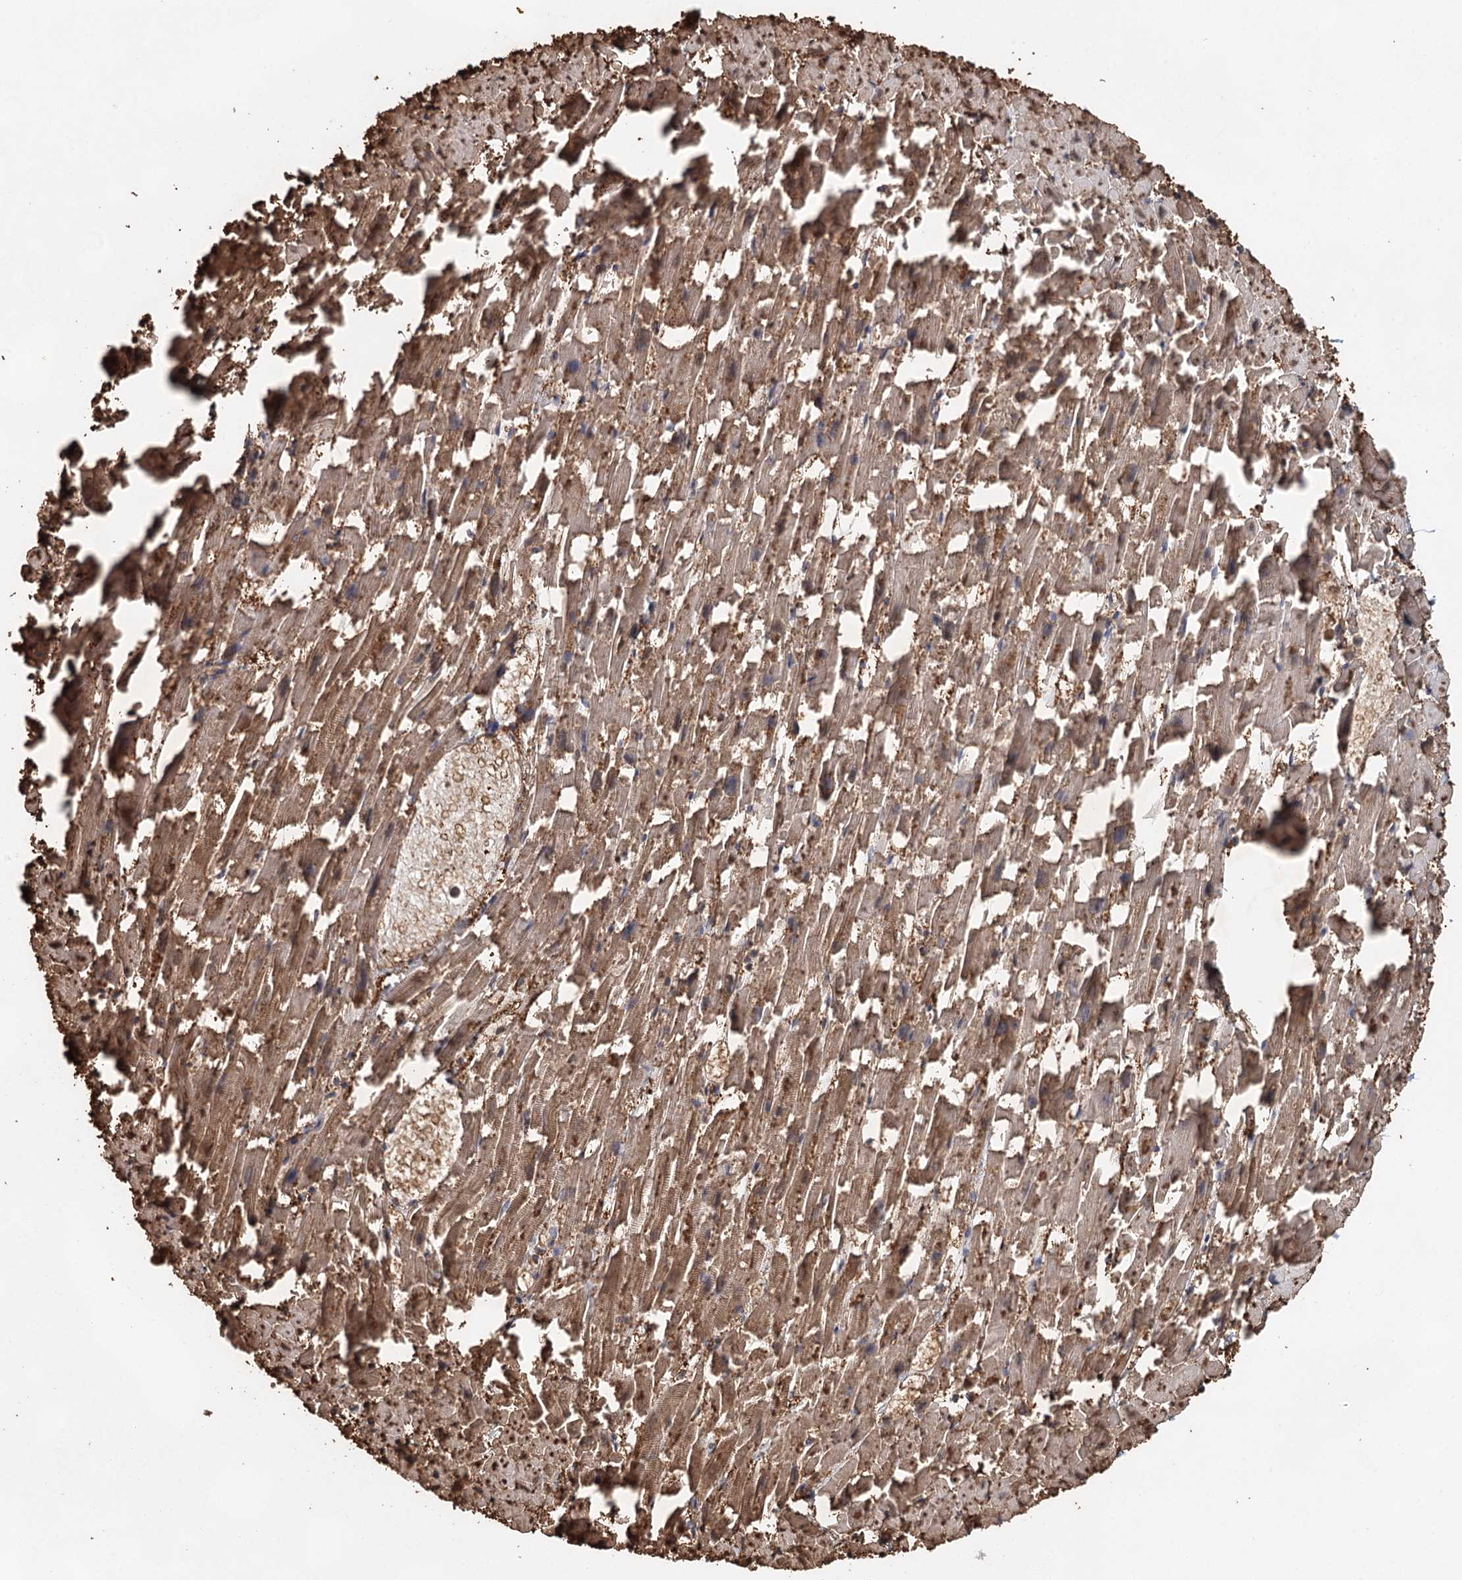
{"staining": {"intensity": "moderate", "quantity": ">75%", "location": "cytoplasmic/membranous"}, "tissue": "heart muscle", "cell_type": "Cardiomyocytes", "image_type": "normal", "snomed": [{"axis": "morphology", "description": "Normal tissue, NOS"}, {"axis": "topography", "description": "Heart"}], "caption": "IHC (DAB) staining of benign human heart muscle demonstrates moderate cytoplasmic/membranous protein staining in about >75% of cardiomyocytes.", "gene": "MYL6B", "patient": {"sex": "female", "age": 64}}